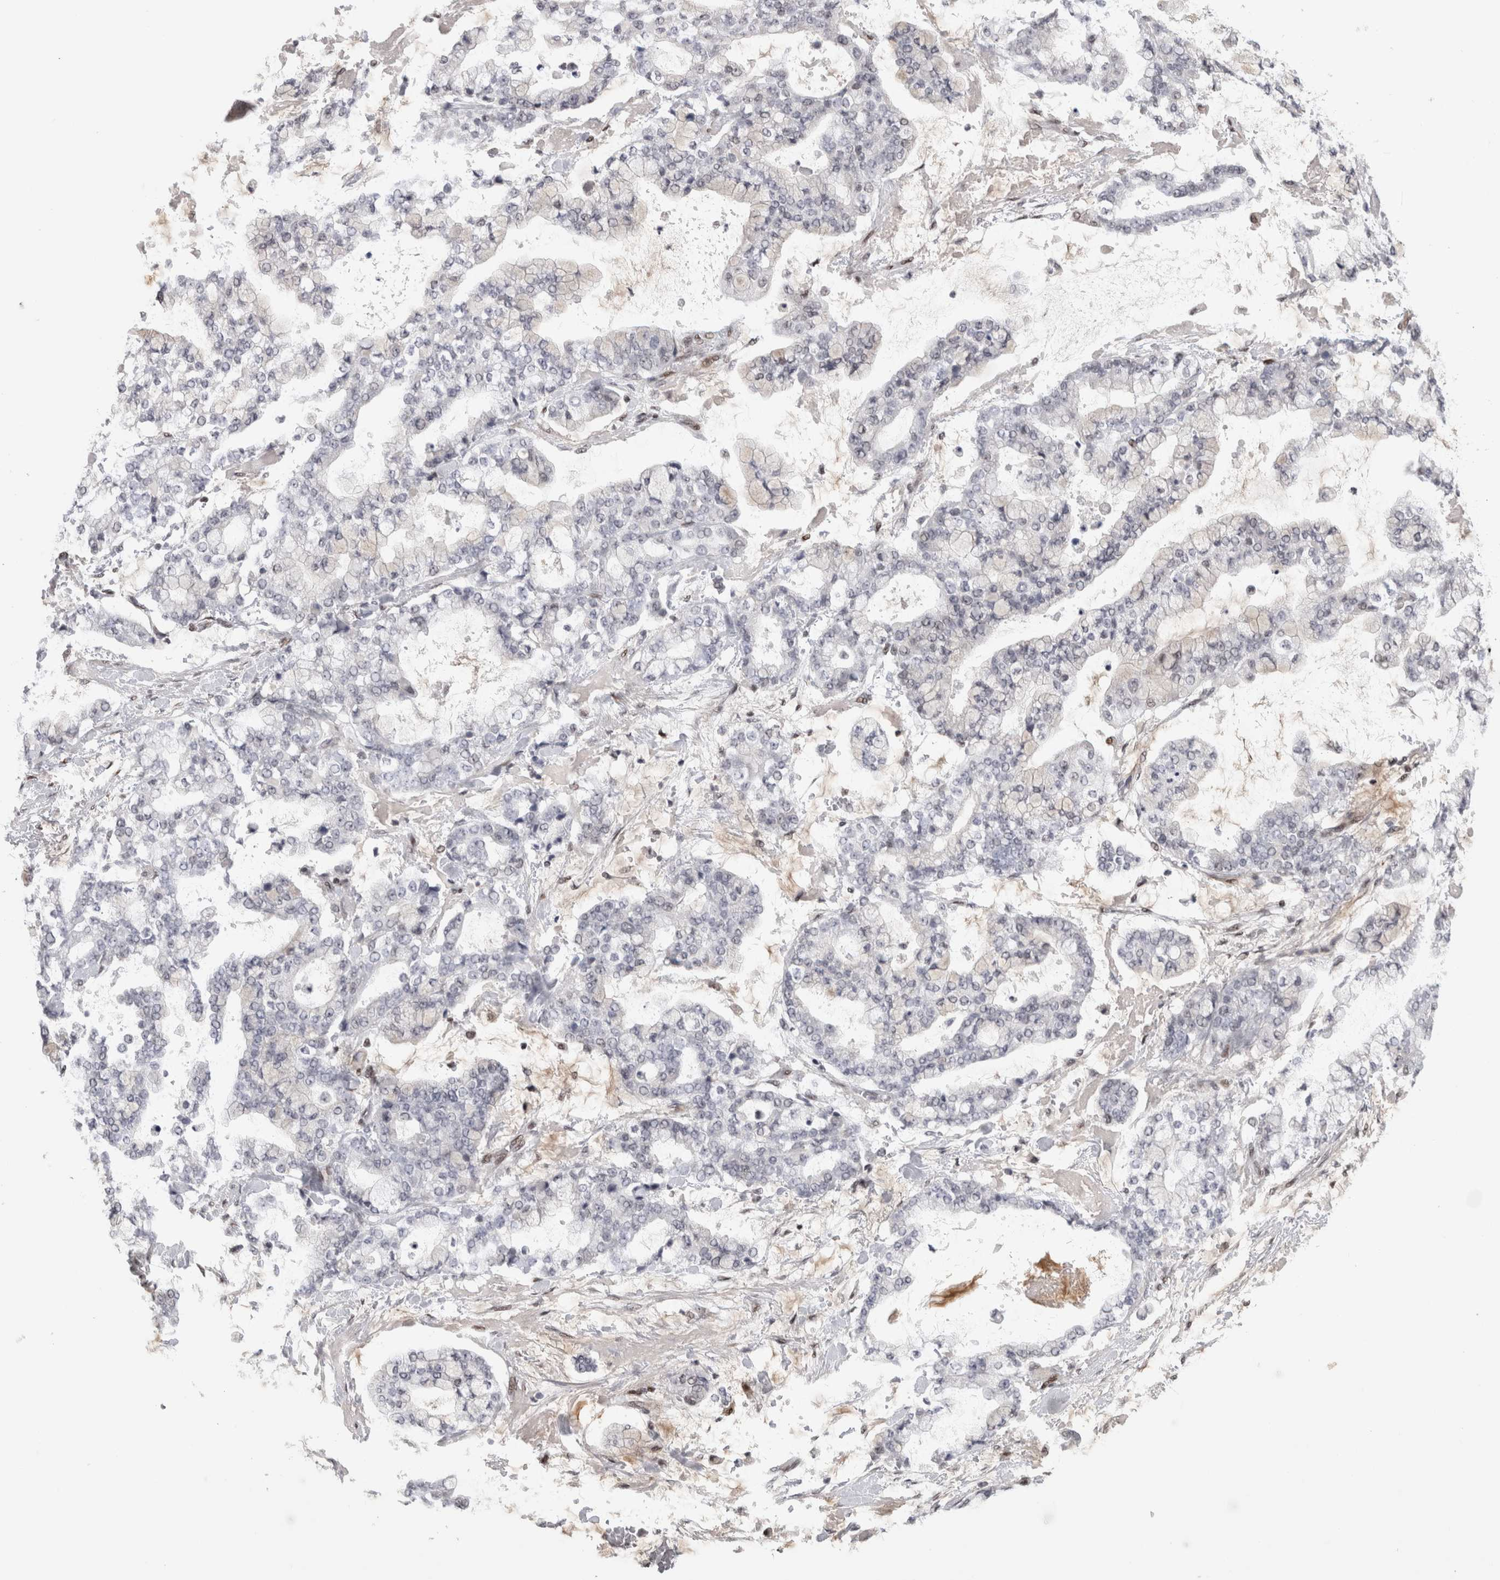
{"staining": {"intensity": "negative", "quantity": "none", "location": "none"}, "tissue": "stomach cancer", "cell_type": "Tumor cells", "image_type": "cancer", "snomed": [{"axis": "morphology", "description": "Normal tissue, NOS"}, {"axis": "morphology", "description": "Adenocarcinoma, NOS"}, {"axis": "topography", "description": "Stomach, upper"}, {"axis": "topography", "description": "Stomach"}], "caption": "Immunohistochemistry (IHC) micrograph of neoplastic tissue: stomach cancer stained with DAB displays no significant protein expression in tumor cells.", "gene": "SRARP", "patient": {"sex": "male", "age": 76}}